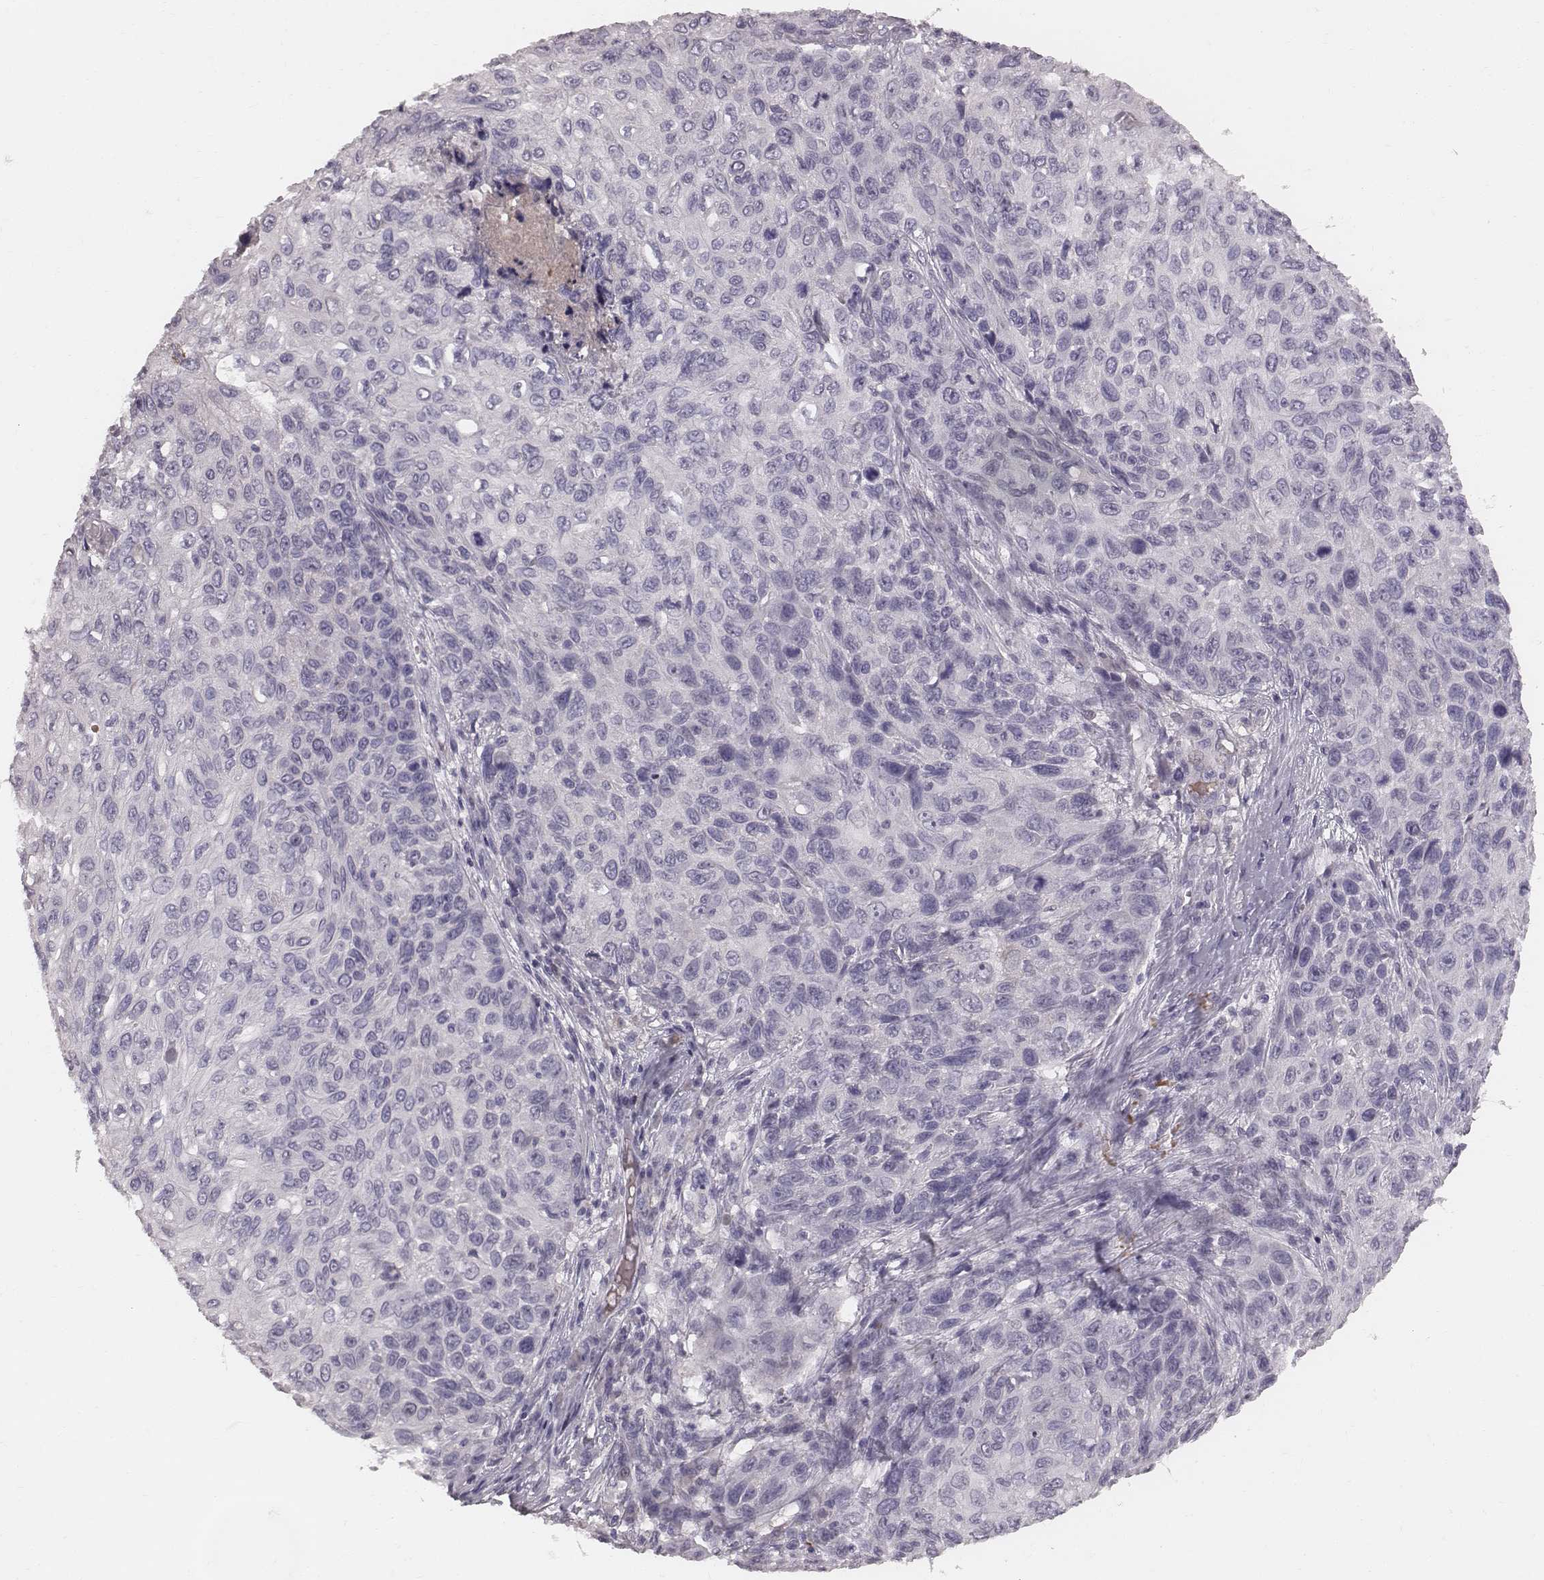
{"staining": {"intensity": "negative", "quantity": "none", "location": "none"}, "tissue": "skin cancer", "cell_type": "Tumor cells", "image_type": "cancer", "snomed": [{"axis": "morphology", "description": "Squamous cell carcinoma, NOS"}, {"axis": "topography", "description": "Skin"}], "caption": "Immunohistochemistry (IHC) photomicrograph of neoplastic tissue: human skin cancer stained with DAB displays no significant protein expression in tumor cells.", "gene": "CFTR", "patient": {"sex": "male", "age": 92}}